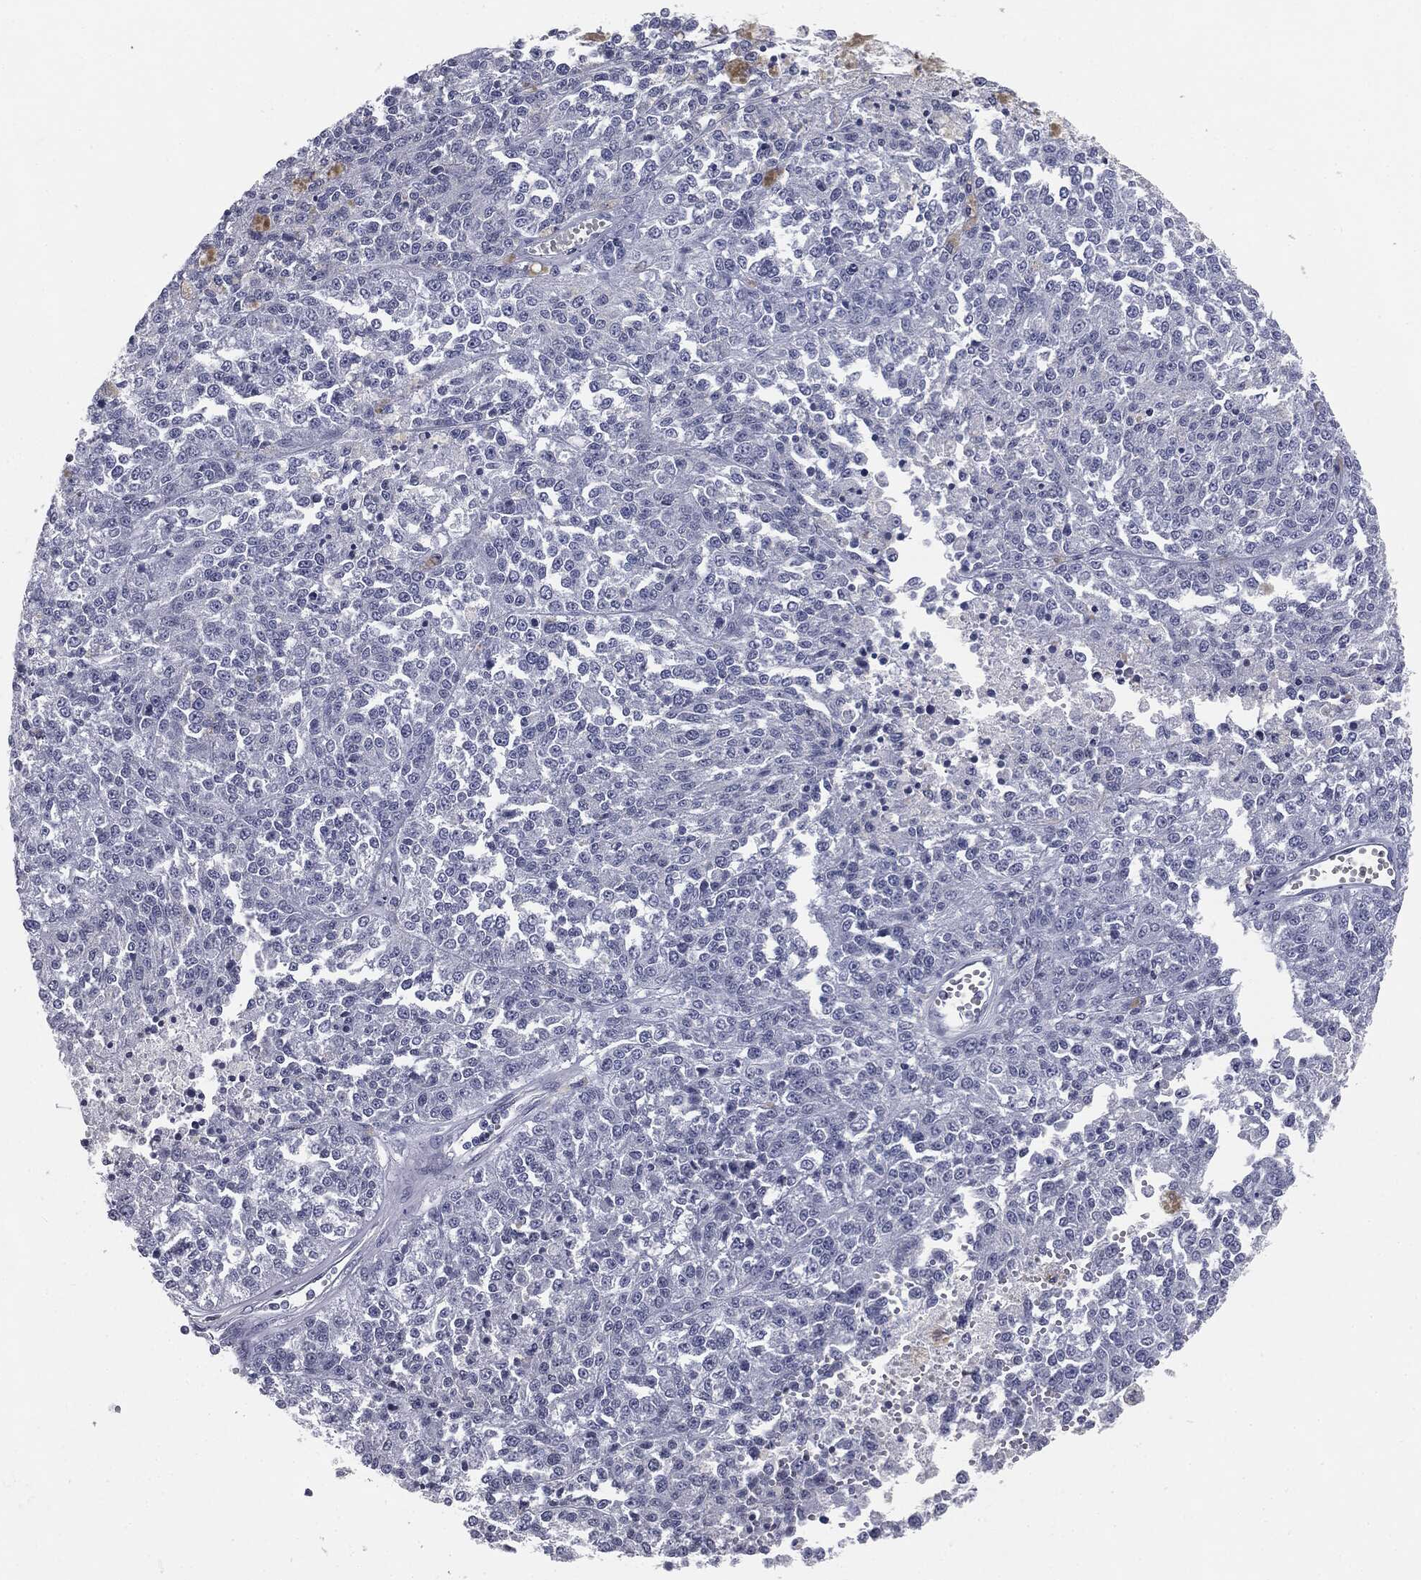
{"staining": {"intensity": "negative", "quantity": "none", "location": "none"}, "tissue": "melanoma", "cell_type": "Tumor cells", "image_type": "cancer", "snomed": [{"axis": "morphology", "description": "Malignant melanoma, Metastatic site"}, {"axis": "topography", "description": "Lymph node"}], "caption": "Immunohistochemistry of malignant melanoma (metastatic site) demonstrates no expression in tumor cells. (DAB immunohistochemistry with hematoxylin counter stain).", "gene": "ALDOB", "patient": {"sex": "female", "age": 64}}